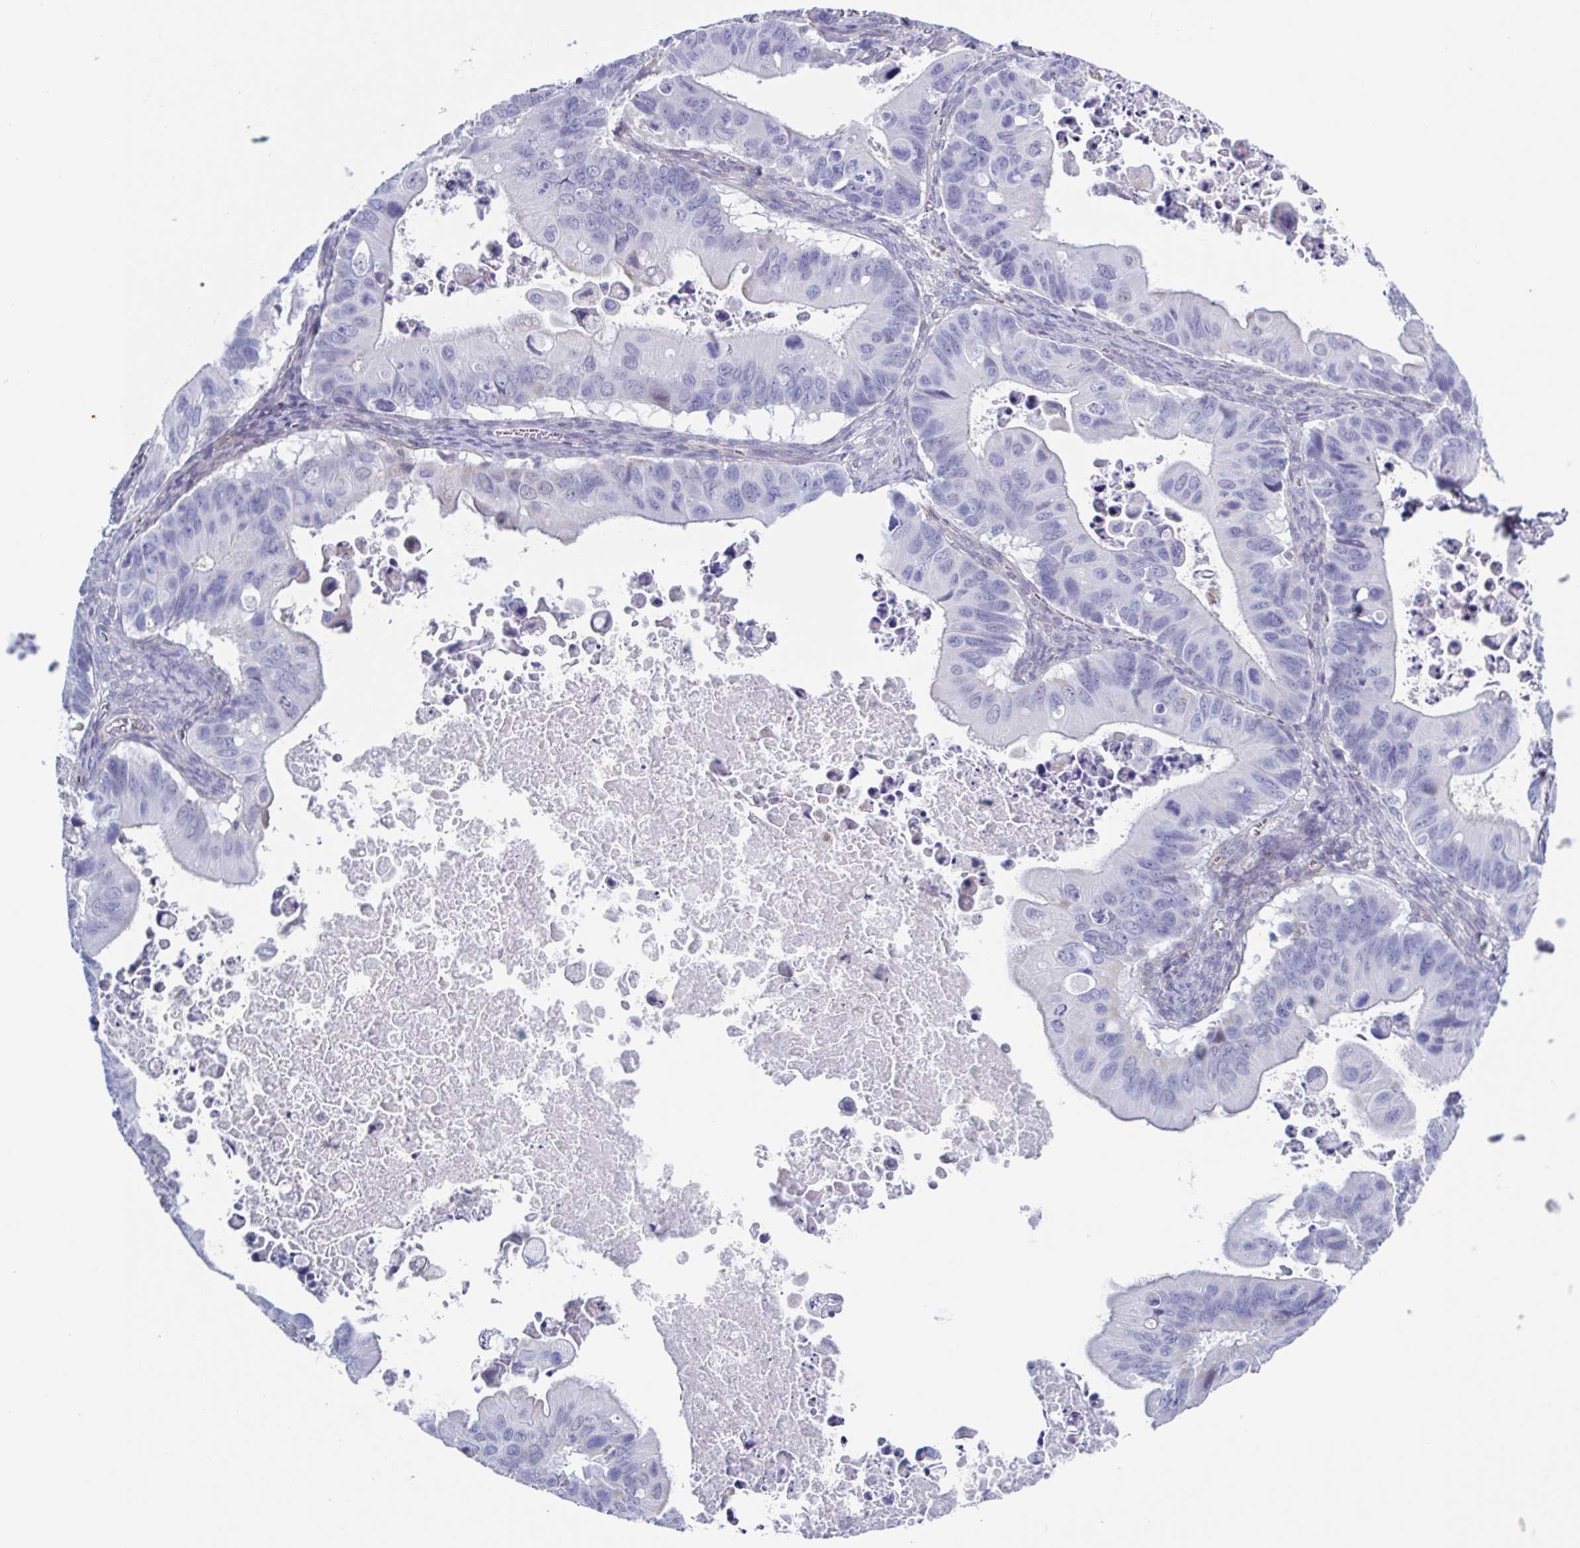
{"staining": {"intensity": "negative", "quantity": "none", "location": "none"}, "tissue": "ovarian cancer", "cell_type": "Tumor cells", "image_type": "cancer", "snomed": [{"axis": "morphology", "description": "Cystadenocarcinoma, mucinous, NOS"}, {"axis": "topography", "description": "Ovary"}], "caption": "An immunohistochemistry image of mucinous cystadenocarcinoma (ovarian) is shown. There is no staining in tumor cells of mucinous cystadenocarcinoma (ovarian).", "gene": "PBOV1", "patient": {"sex": "female", "age": 64}}